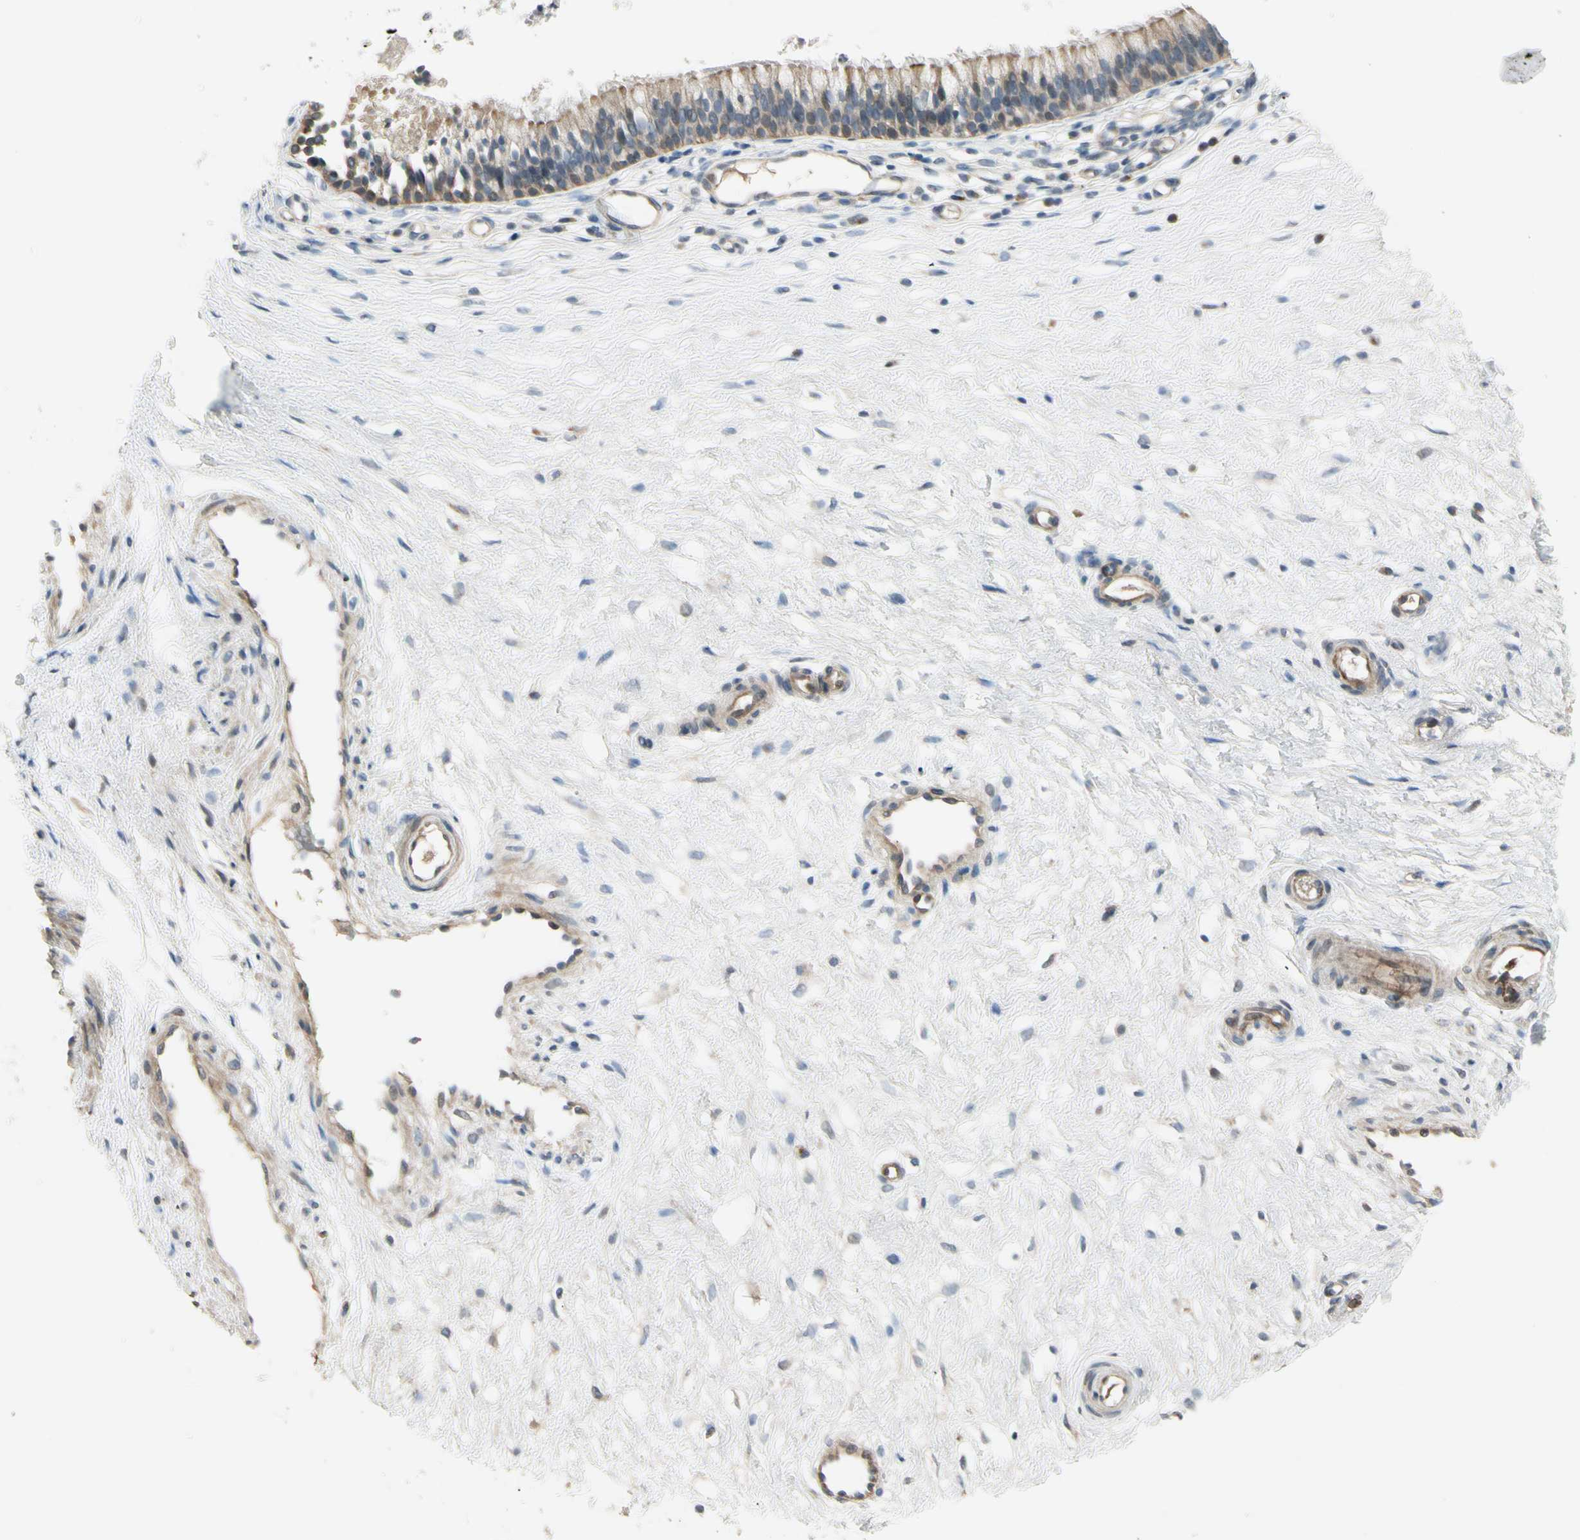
{"staining": {"intensity": "moderate", "quantity": ">75%", "location": "cytoplasmic/membranous"}, "tissue": "nasopharynx", "cell_type": "Respiratory epithelial cells", "image_type": "normal", "snomed": [{"axis": "morphology", "description": "Normal tissue, NOS"}, {"axis": "topography", "description": "Nasopharynx"}], "caption": "The micrograph reveals staining of normal nasopharynx, revealing moderate cytoplasmic/membranous protein positivity (brown color) within respiratory epithelial cells.", "gene": "PPP3CB", "patient": {"sex": "male", "age": 21}}